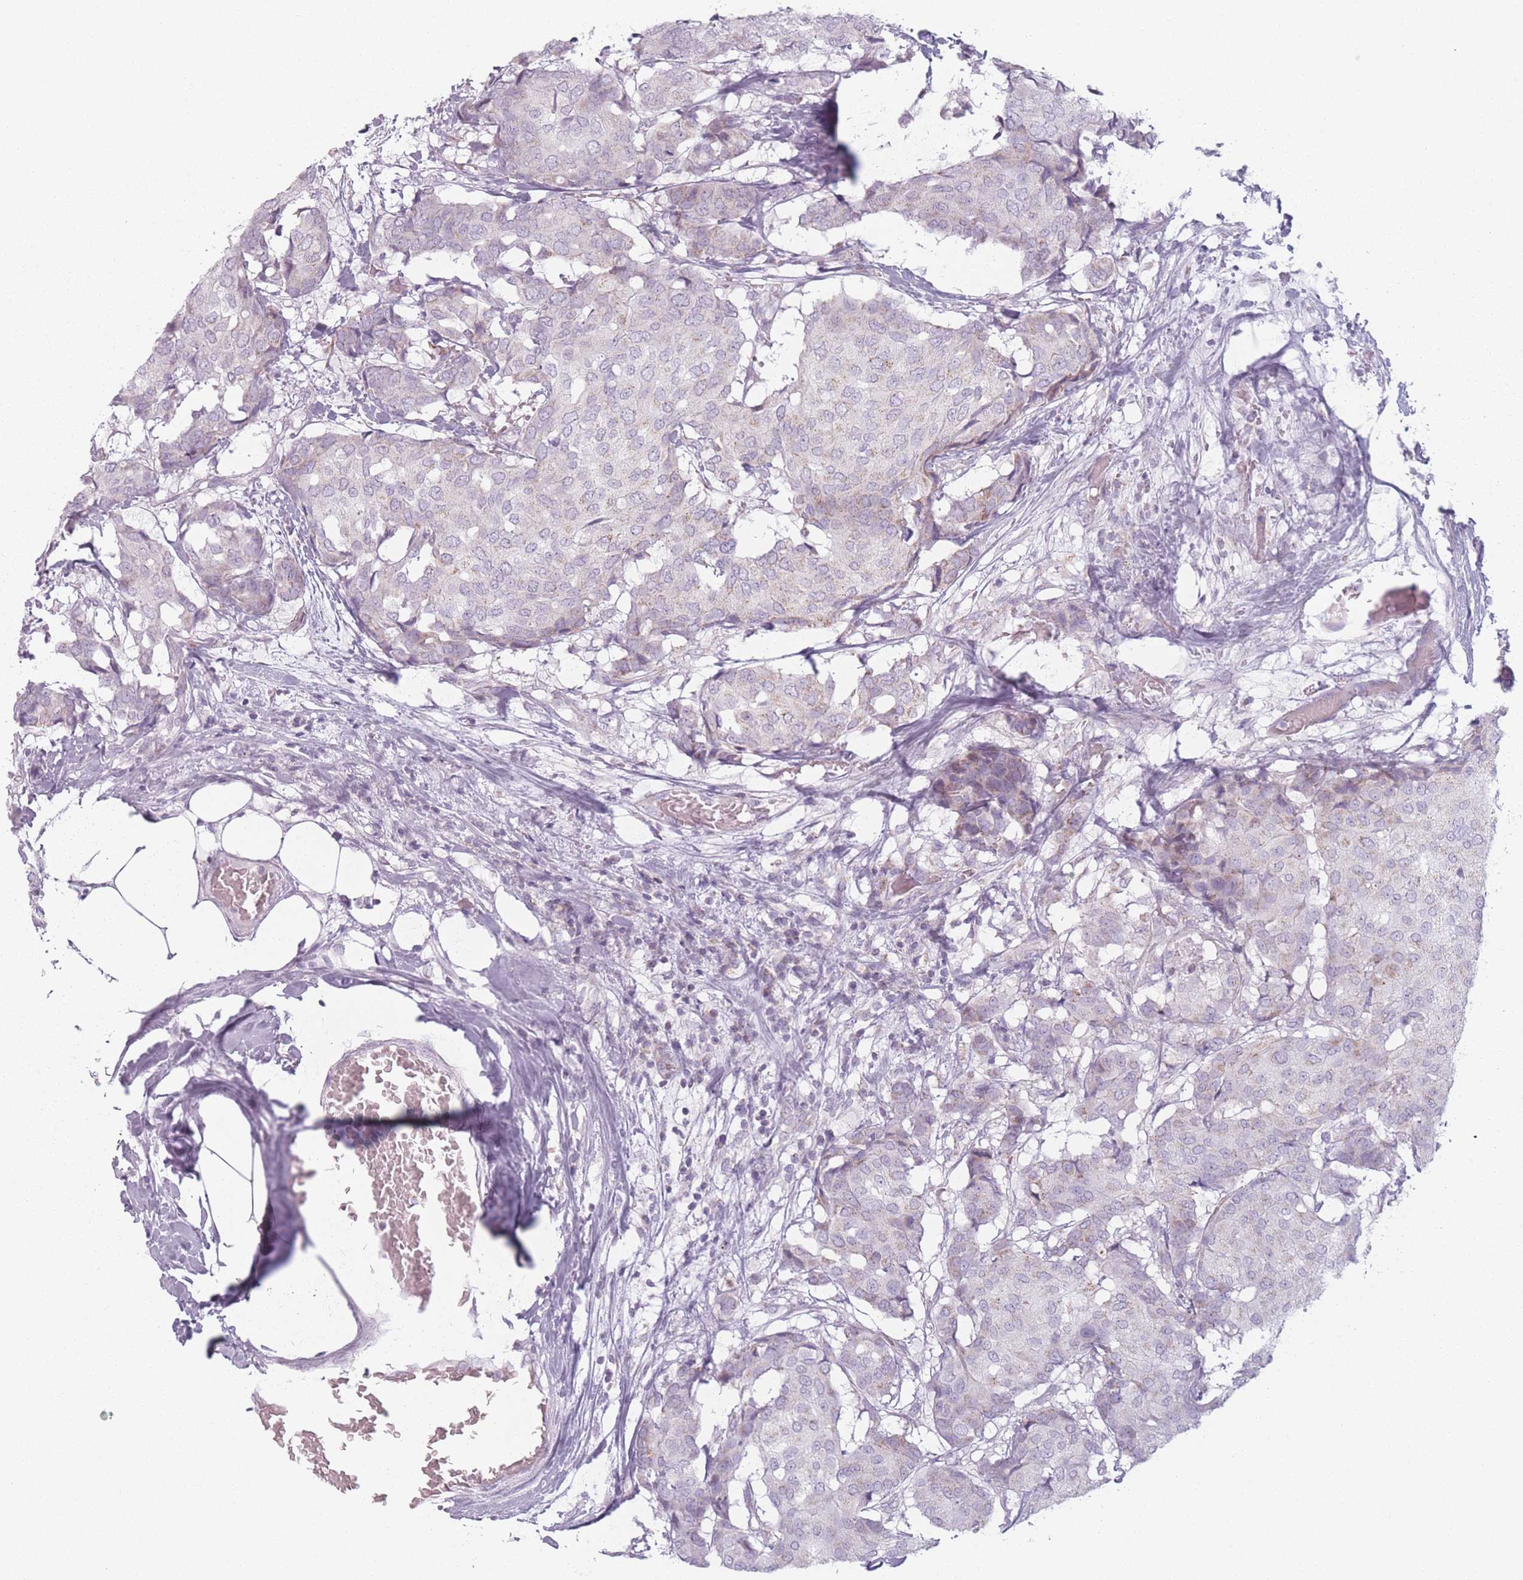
{"staining": {"intensity": "negative", "quantity": "none", "location": "none"}, "tissue": "breast cancer", "cell_type": "Tumor cells", "image_type": "cancer", "snomed": [{"axis": "morphology", "description": "Duct carcinoma"}, {"axis": "topography", "description": "Breast"}], "caption": "Invasive ductal carcinoma (breast) stained for a protein using immunohistochemistry (IHC) exhibits no expression tumor cells.", "gene": "DCHS1", "patient": {"sex": "female", "age": 75}}